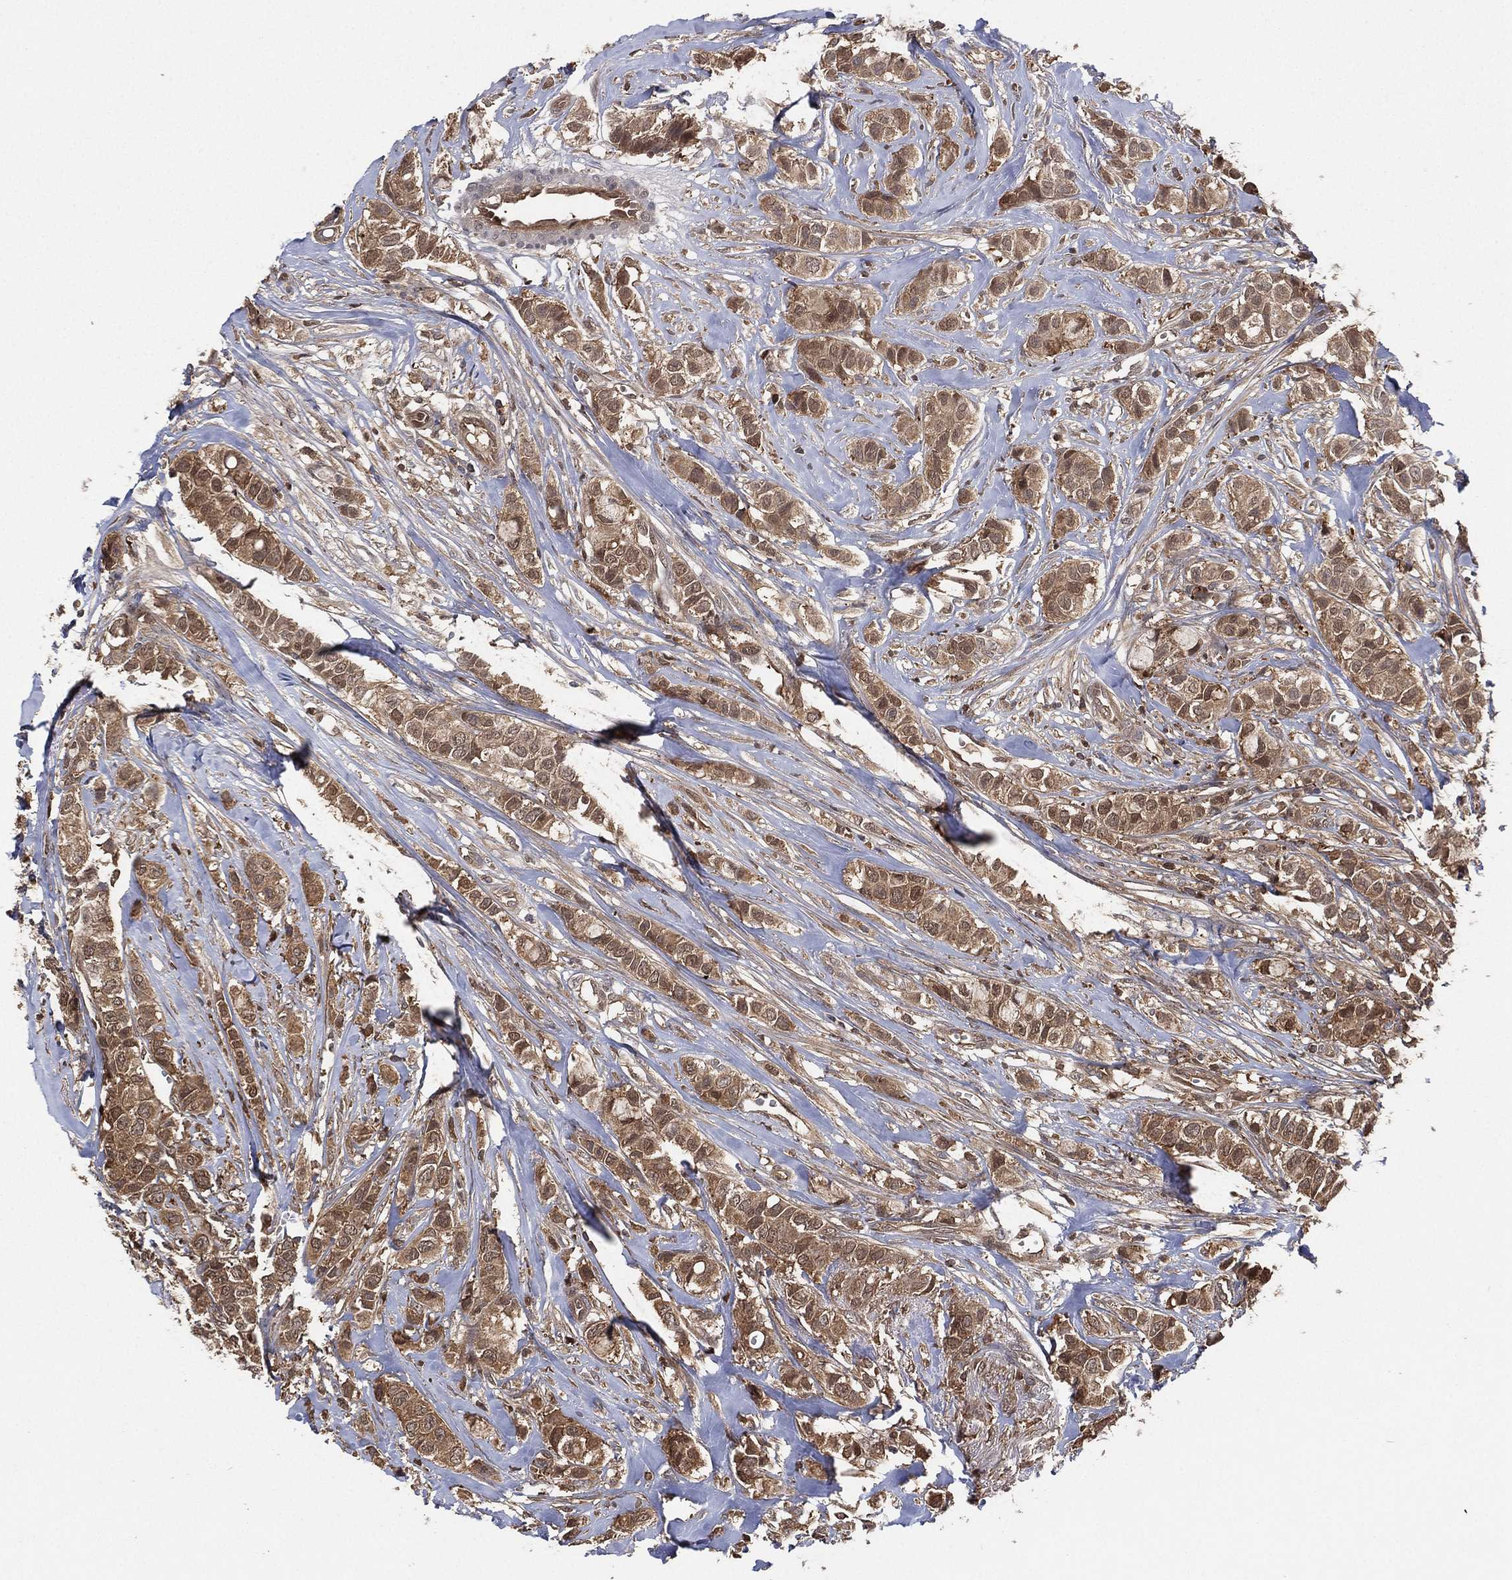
{"staining": {"intensity": "moderate", "quantity": "25%-75%", "location": "cytoplasmic/membranous"}, "tissue": "breast cancer", "cell_type": "Tumor cells", "image_type": "cancer", "snomed": [{"axis": "morphology", "description": "Duct carcinoma"}, {"axis": "topography", "description": "Breast"}], "caption": "This histopathology image displays breast infiltrating ductal carcinoma stained with immunohistochemistry to label a protein in brown. The cytoplasmic/membranous of tumor cells show moderate positivity for the protein. Nuclei are counter-stained blue.", "gene": "PSMG4", "patient": {"sex": "female", "age": 85}}